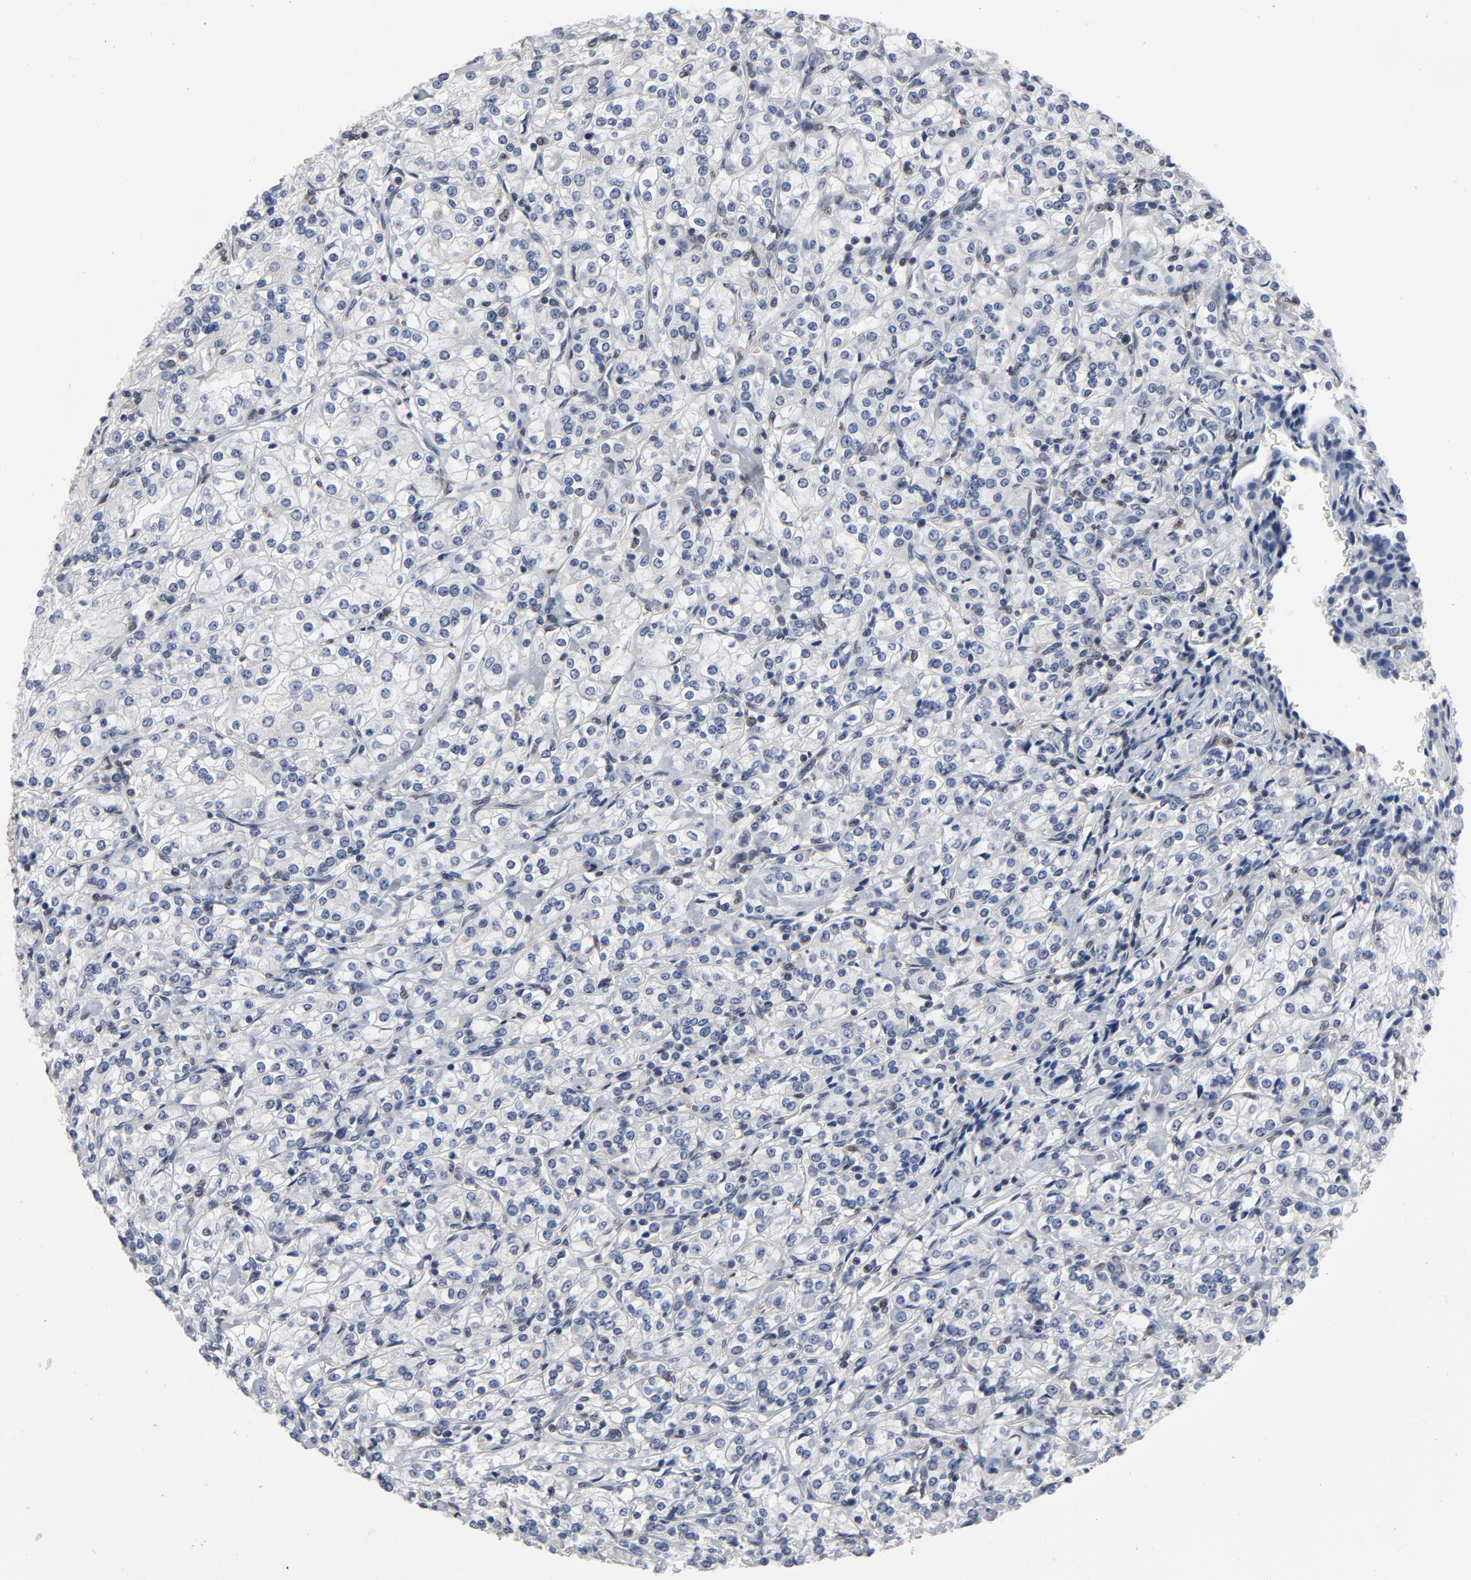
{"staining": {"intensity": "negative", "quantity": "none", "location": "none"}, "tissue": "renal cancer", "cell_type": "Tumor cells", "image_type": "cancer", "snomed": [{"axis": "morphology", "description": "Adenocarcinoma, NOS"}, {"axis": "topography", "description": "Kidney"}], "caption": "Image shows no significant protein positivity in tumor cells of renal cancer (adenocarcinoma). (DAB (3,3'-diaminobenzidine) immunohistochemistry (IHC) visualized using brightfield microscopy, high magnification).", "gene": "NFKB1", "patient": {"sex": "male", "age": 77}}